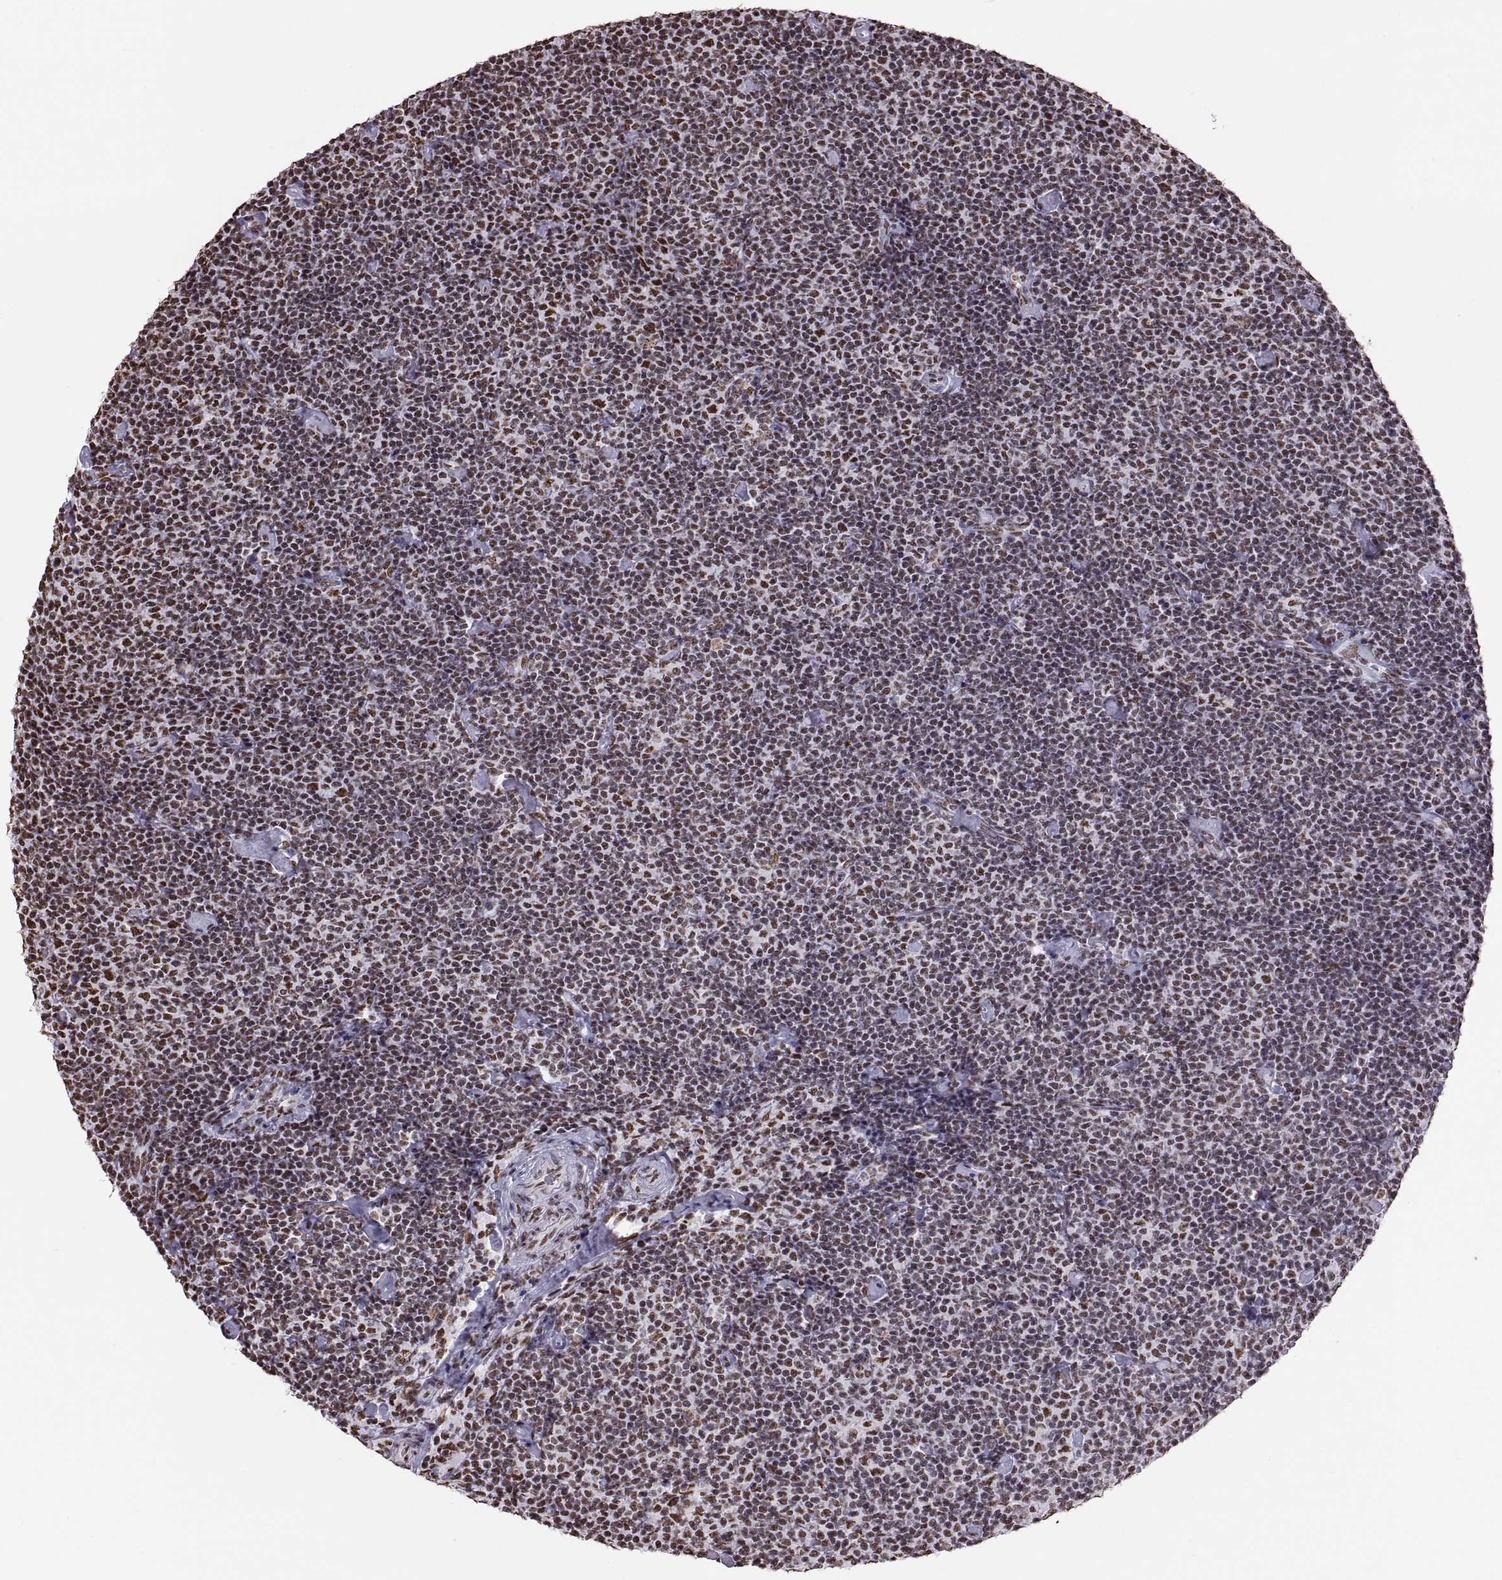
{"staining": {"intensity": "weak", "quantity": ">75%", "location": "nuclear"}, "tissue": "lymphoma", "cell_type": "Tumor cells", "image_type": "cancer", "snomed": [{"axis": "morphology", "description": "Malignant lymphoma, non-Hodgkin's type, Low grade"}, {"axis": "topography", "description": "Lymph node"}], "caption": "Immunohistochemistry (DAB (3,3'-diaminobenzidine)) staining of human low-grade malignant lymphoma, non-Hodgkin's type exhibits weak nuclear protein expression in approximately >75% of tumor cells. (IHC, brightfield microscopy, high magnification).", "gene": "SNAI1", "patient": {"sex": "male", "age": 81}}